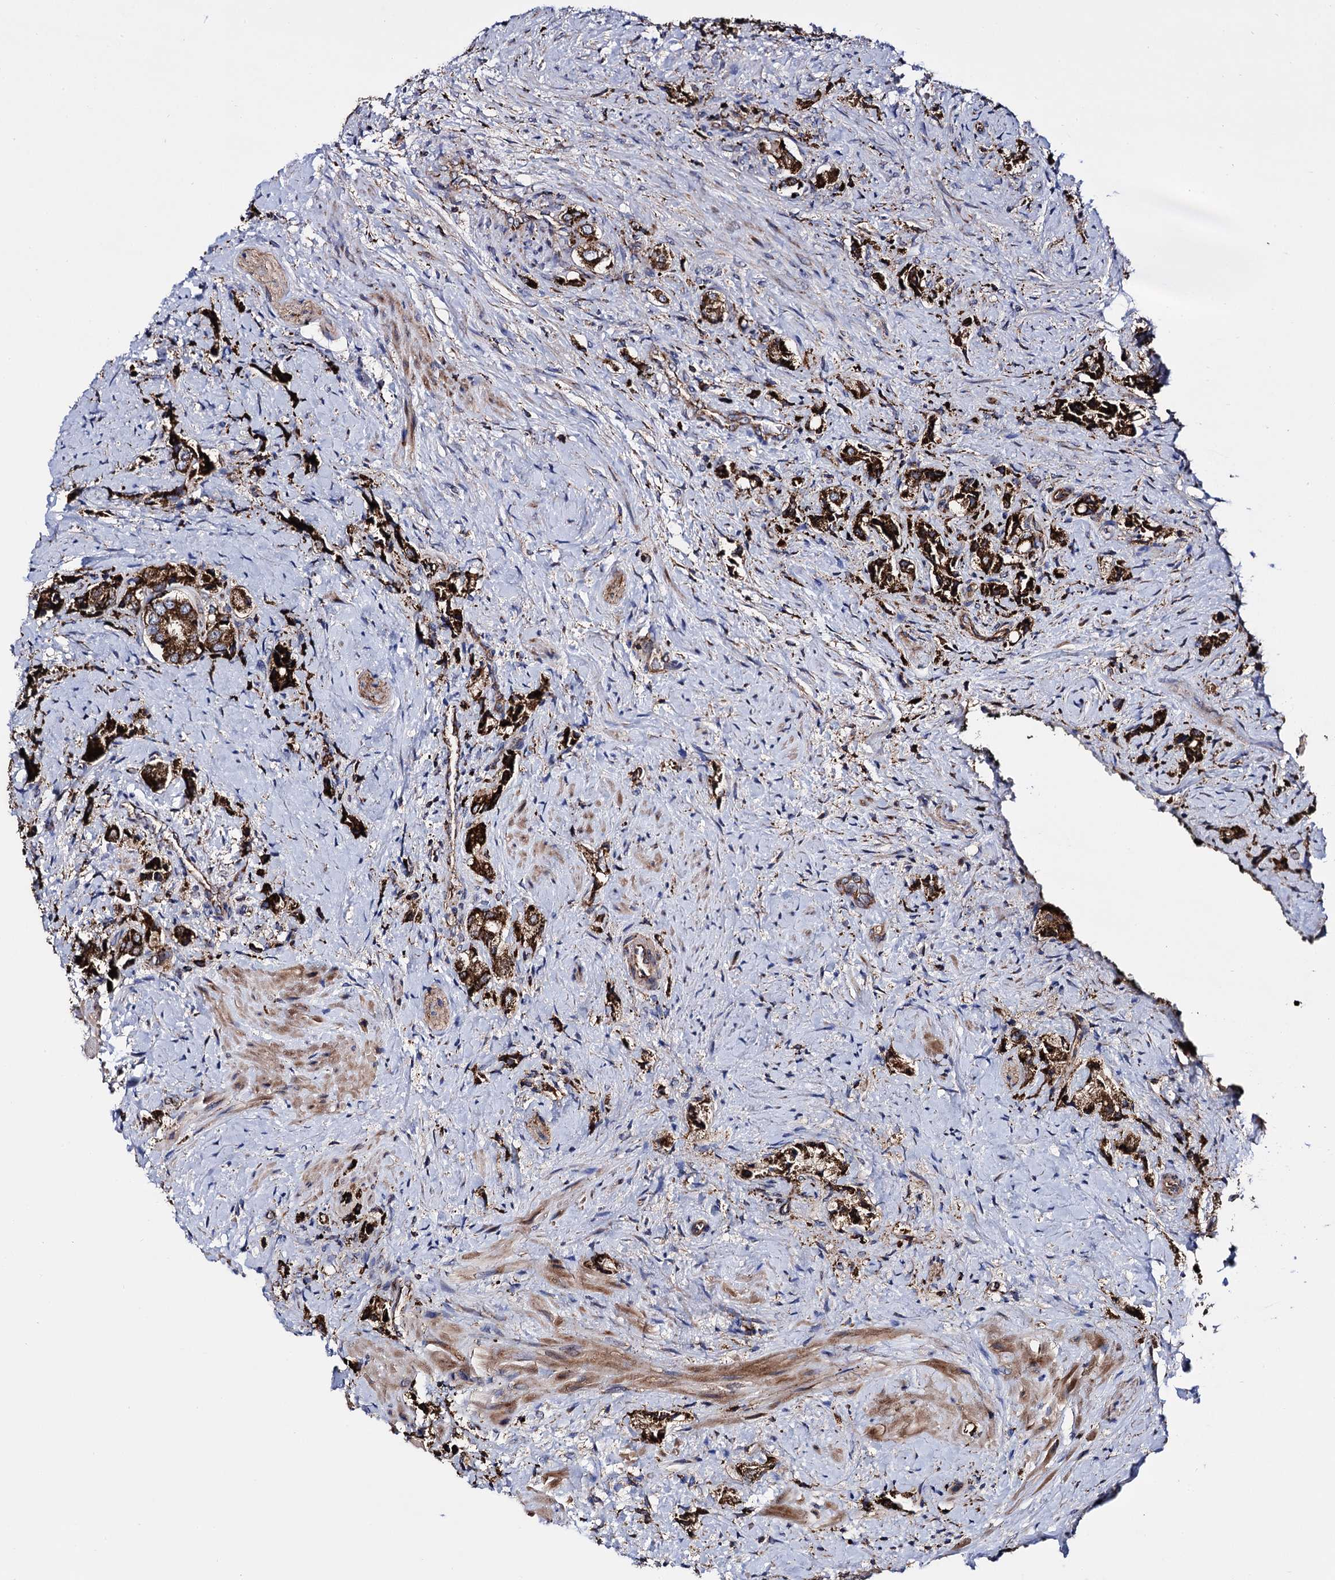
{"staining": {"intensity": "strong", "quantity": ">75%", "location": "cytoplasmic/membranous"}, "tissue": "prostate cancer", "cell_type": "Tumor cells", "image_type": "cancer", "snomed": [{"axis": "morphology", "description": "Adenocarcinoma, High grade"}, {"axis": "topography", "description": "Prostate"}], "caption": "Immunohistochemical staining of adenocarcinoma (high-grade) (prostate) demonstrates high levels of strong cytoplasmic/membranous protein staining in approximately >75% of tumor cells. (IHC, brightfield microscopy, high magnification).", "gene": "IQCH", "patient": {"sex": "male", "age": 65}}